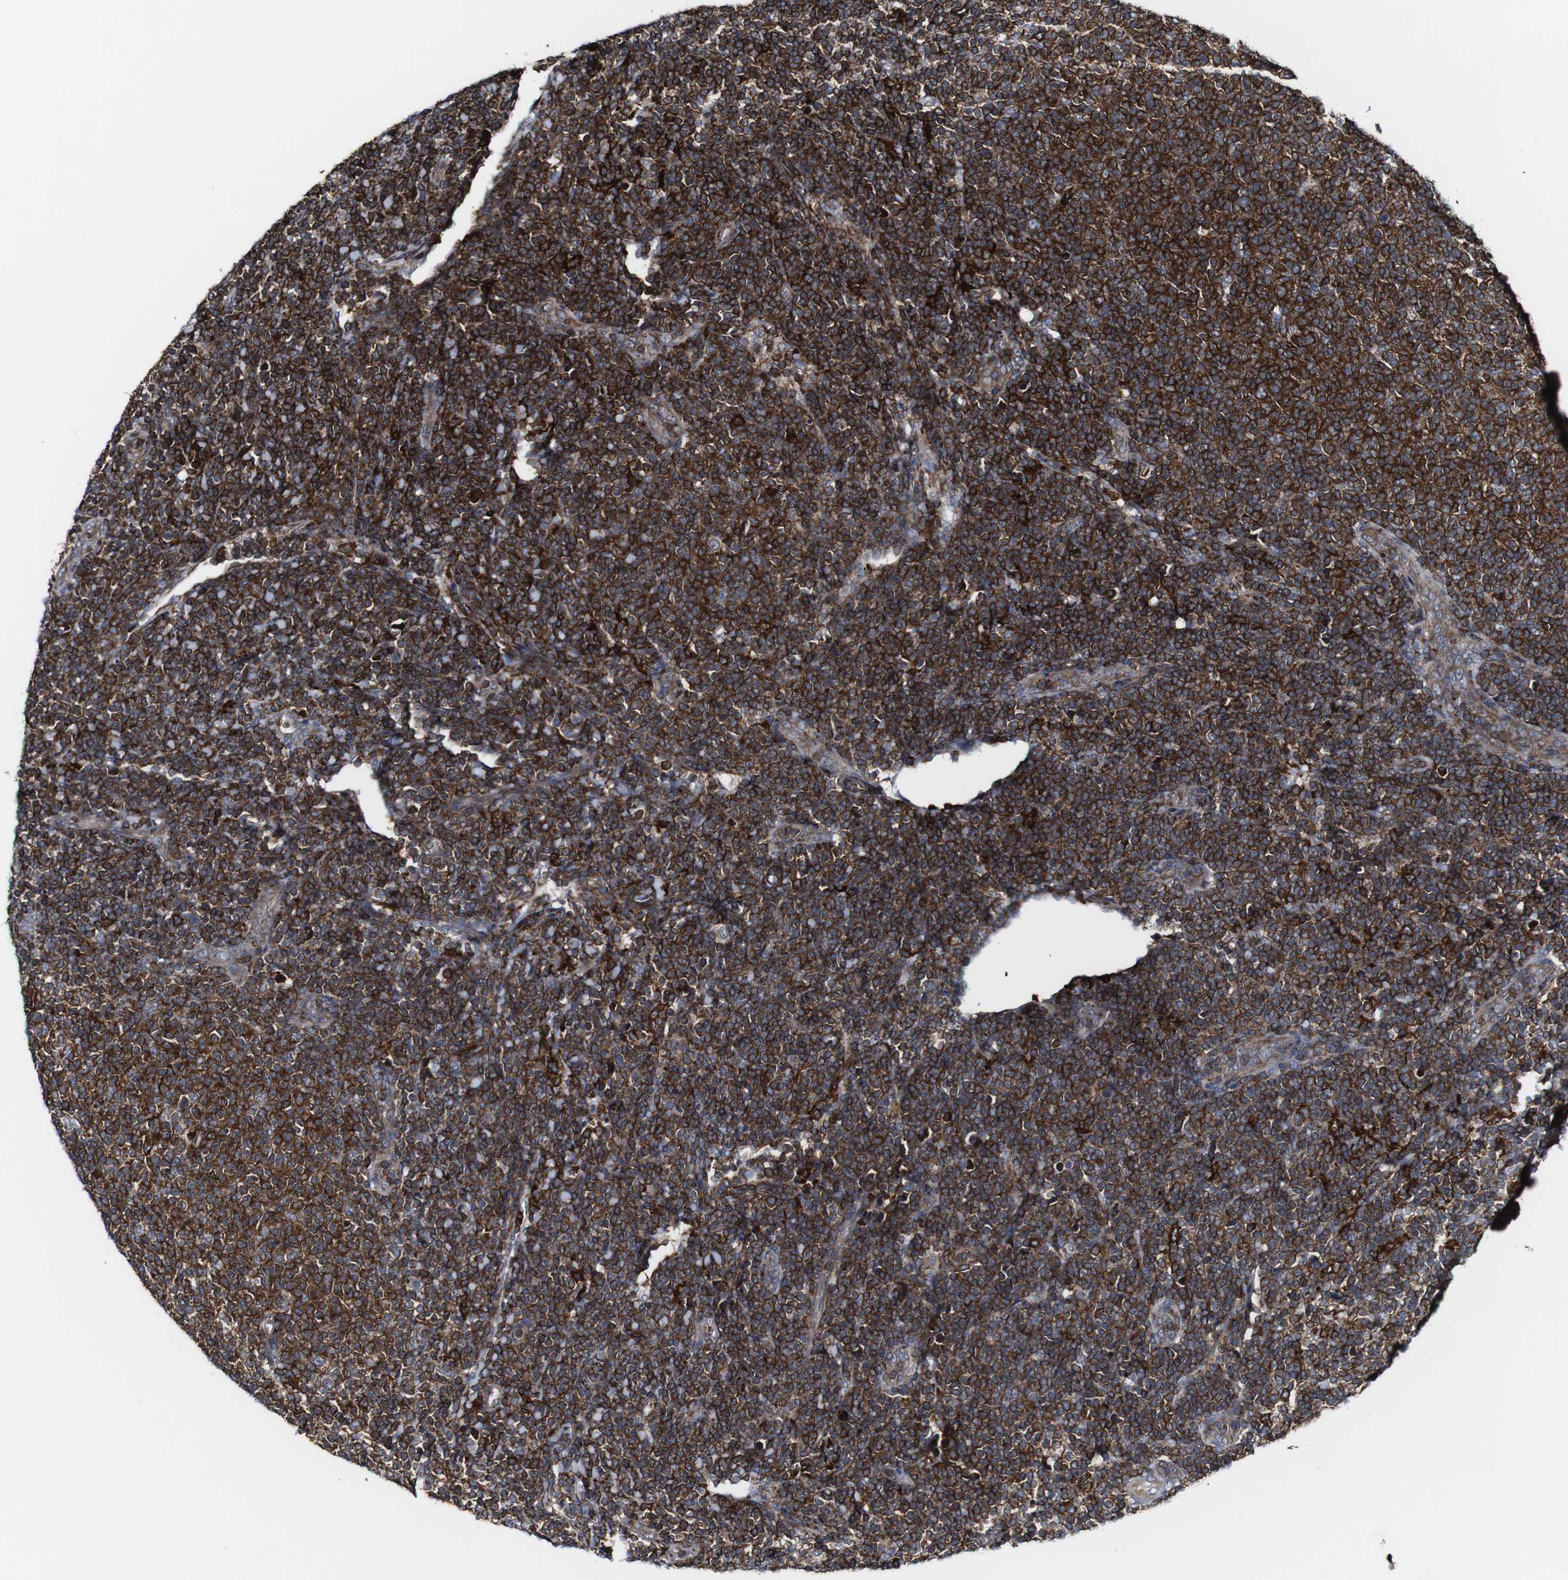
{"staining": {"intensity": "strong", "quantity": ">75%", "location": "cytoplasmic/membranous"}, "tissue": "lymphoma", "cell_type": "Tumor cells", "image_type": "cancer", "snomed": [{"axis": "morphology", "description": "Malignant lymphoma, non-Hodgkin's type, Low grade"}, {"axis": "topography", "description": "Lymph node"}], "caption": "Lymphoma tissue displays strong cytoplasmic/membranous positivity in about >75% of tumor cells", "gene": "JAK2", "patient": {"sex": "male", "age": 66}}